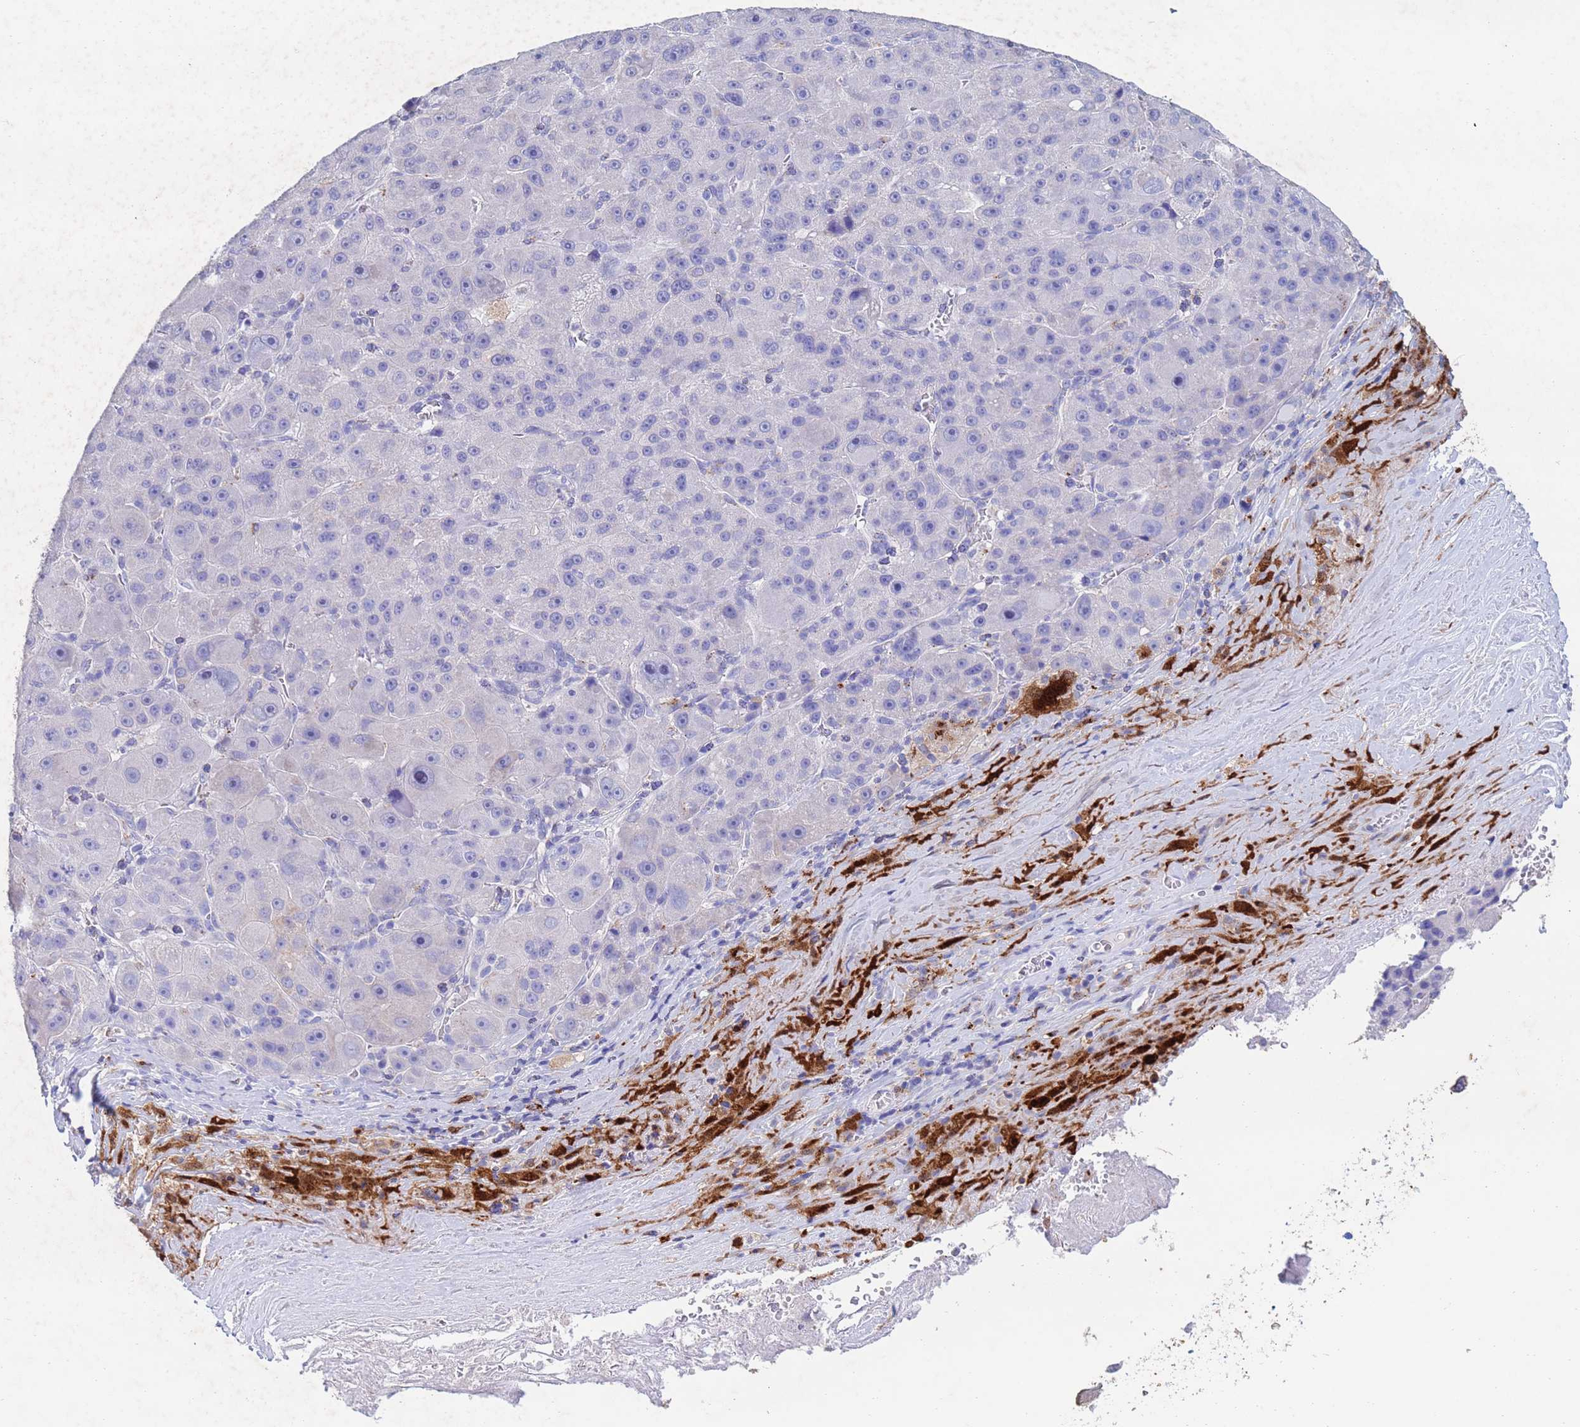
{"staining": {"intensity": "negative", "quantity": "none", "location": "none"}, "tissue": "liver cancer", "cell_type": "Tumor cells", "image_type": "cancer", "snomed": [{"axis": "morphology", "description": "Carcinoma, Hepatocellular, NOS"}, {"axis": "topography", "description": "Liver"}], "caption": "Photomicrograph shows no significant protein positivity in tumor cells of liver hepatocellular carcinoma.", "gene": "CSTB", "patient": {"sex": "male", "age": 76}}